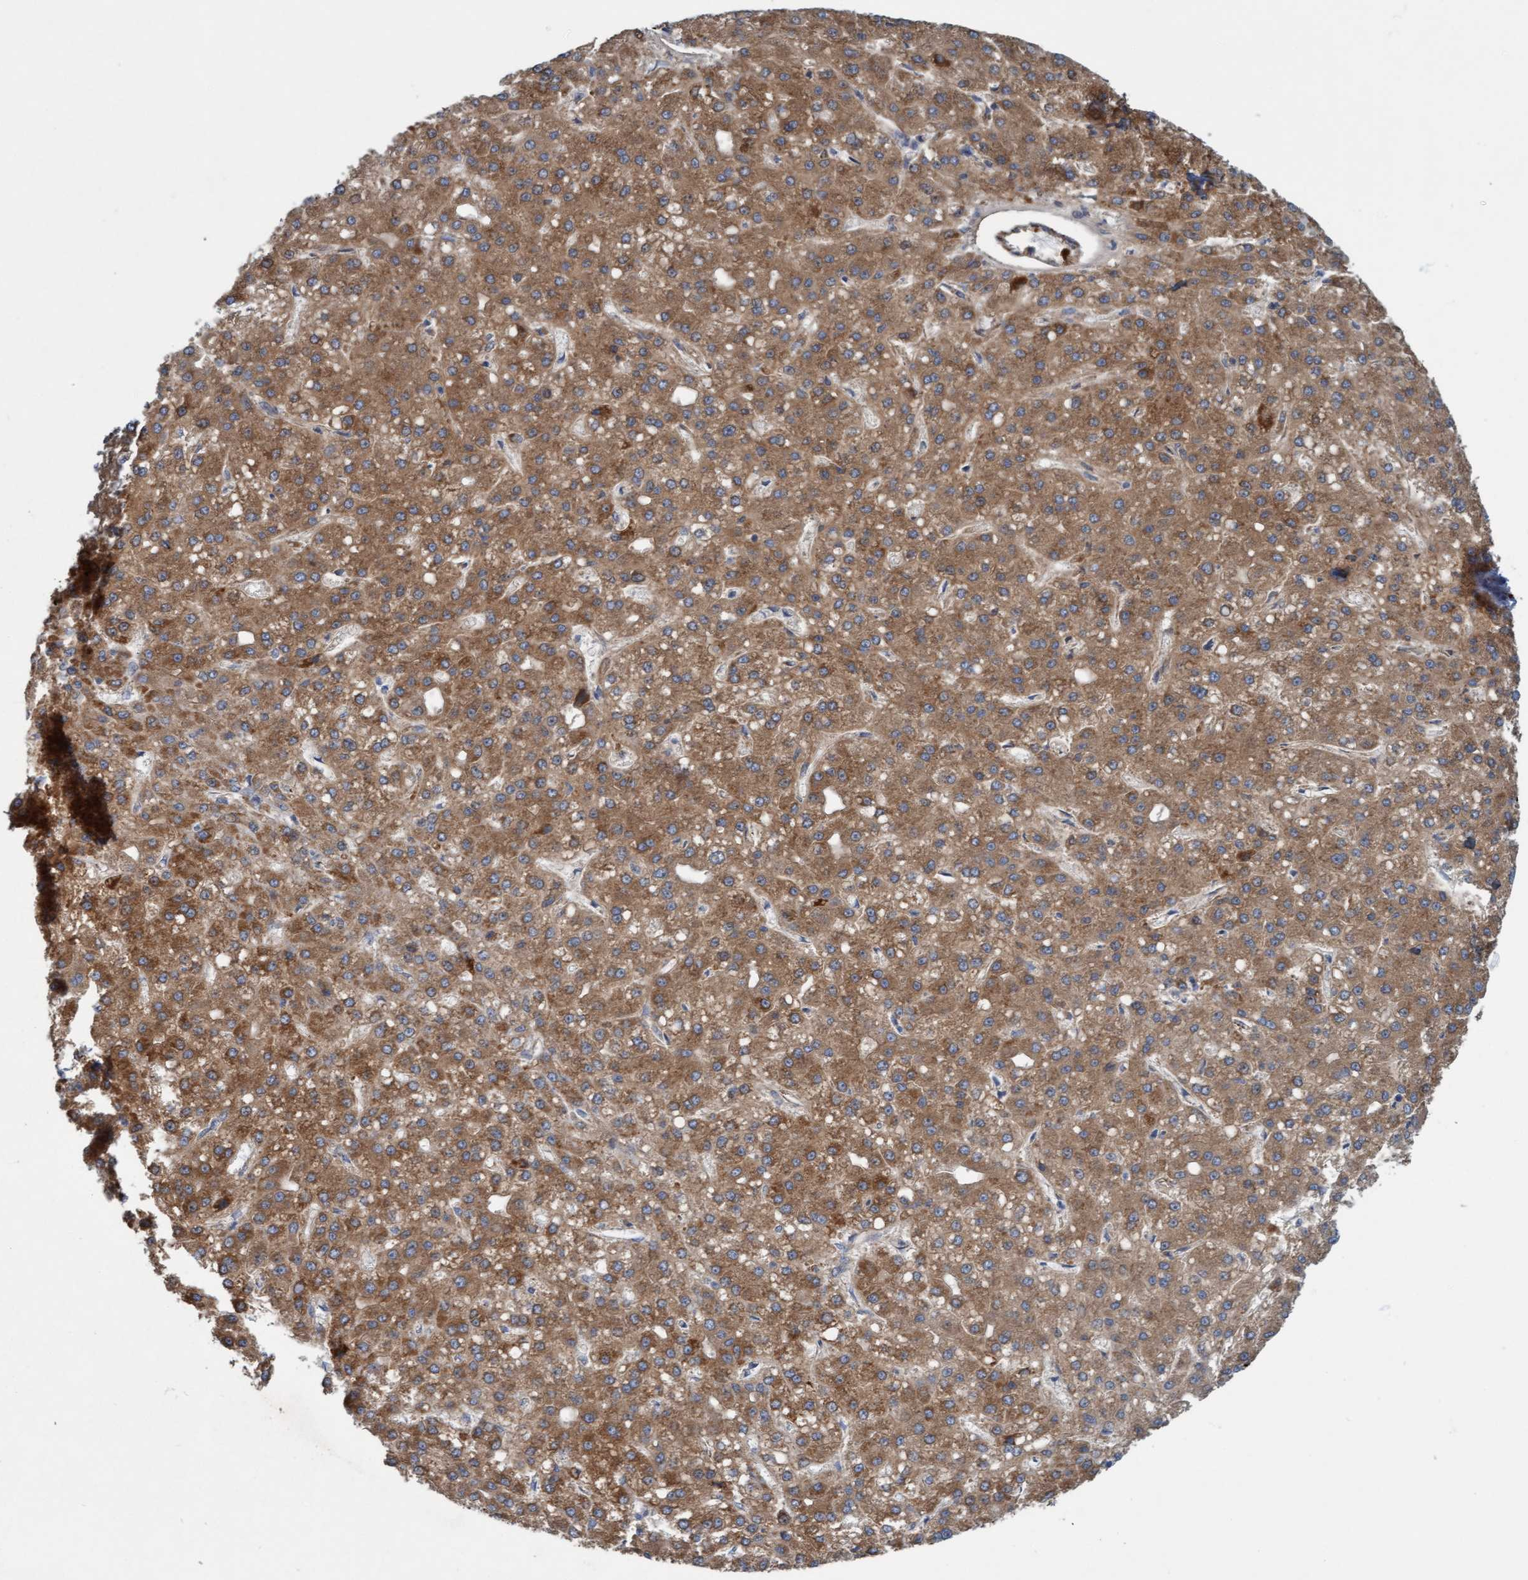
{"staining": {"intensity": "moderate", "quantity": ">75%", "location": "cytoplasmic/membranous"}, "tissue": "liver cancer", "cell_type": "Tumor cells", "image_type": "cancer", "snomed": [{"axis": "morphology", "description": "Carcinoma, Hepatocellular, NOS"}, {"axis": "topography", "description": "Liver"}], "caption": "Immunohistochemistry (IHC) (DAB (3,3'-diaminobenzidine)) staining of hepatocellular carcinoma (liver) demonstrates moderate cytoplasmic/membranous protein staining in about >75% of tumor cells.", "gene": "ZNF566", "patient": {"sex": "male", "age": 67}}